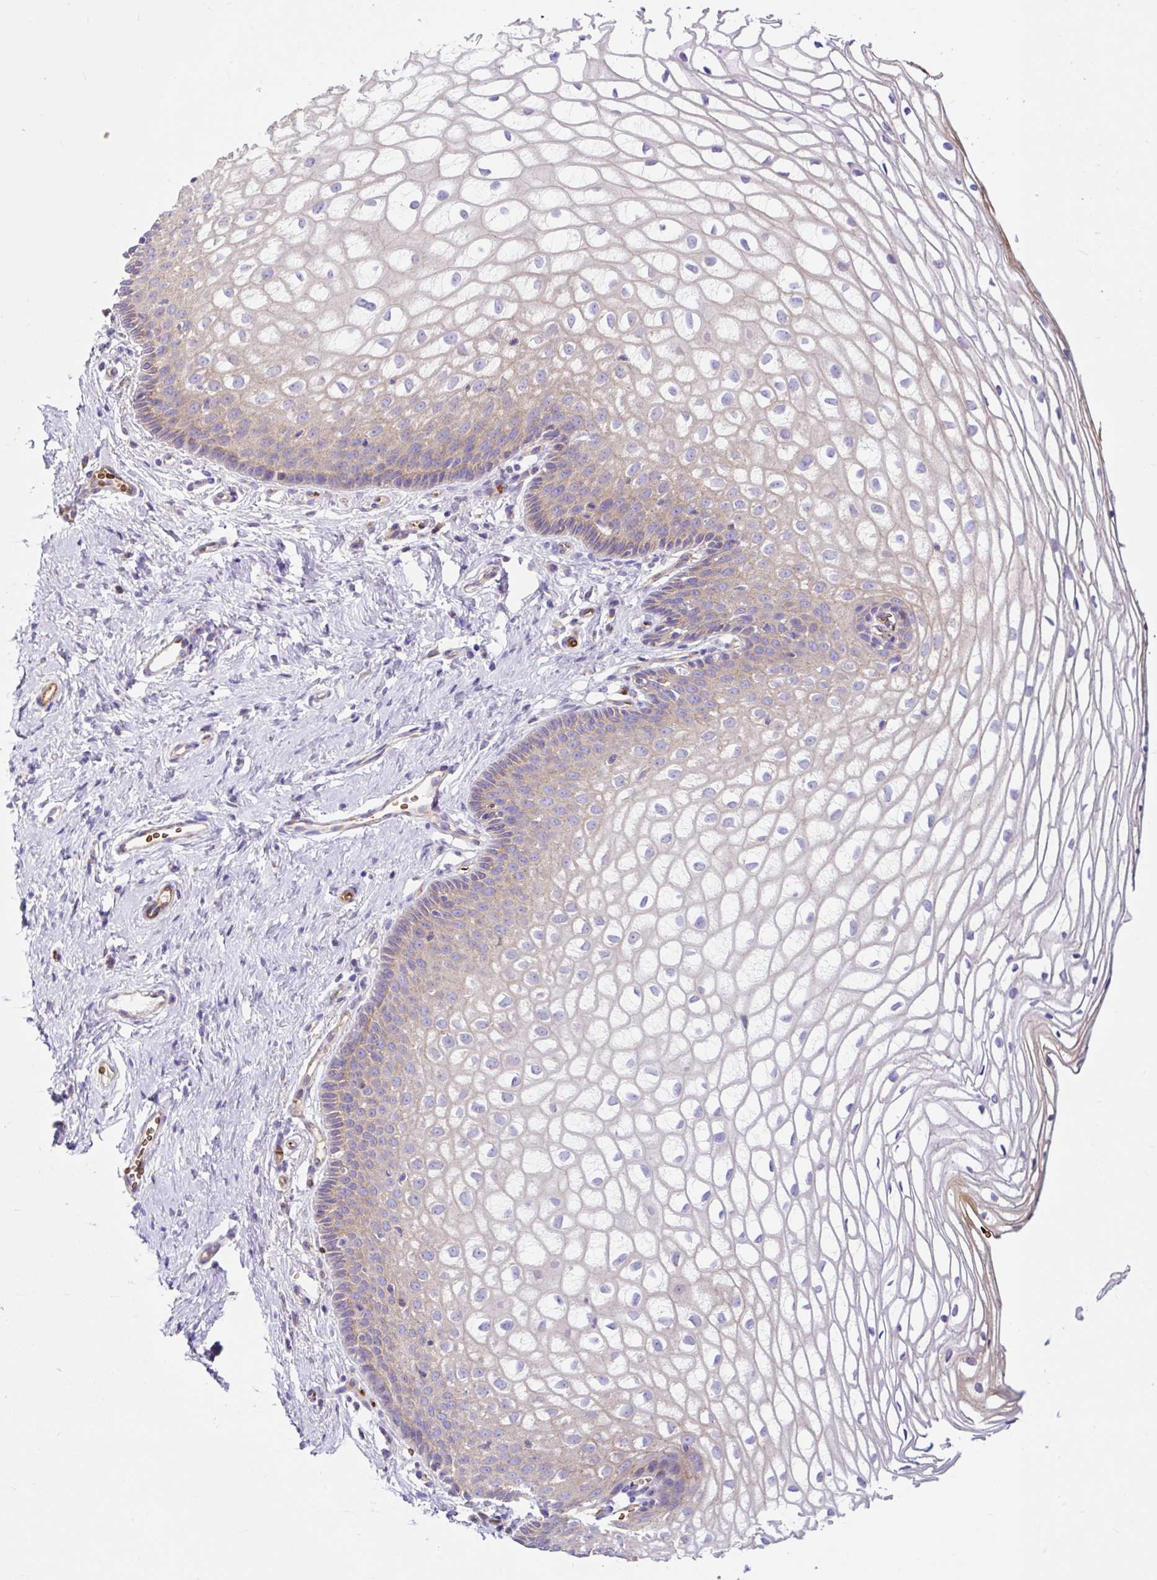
{"staining": {"intensity": "weak", "quantity": "<25%", "location": "cytoplasmic/membranous"}, "tissue": "cervix", "cell_type": "Glandular cells", "image_type": "normal", "snomed": [{"axis": "morphology", "description": "Normal tissue, NOS"}, {"axis": "topography", "description": "Cervix"}], "caption": "DAB immunohistochemical staining of normal cervix demonstrates no significant expression in glandular cells.", "gene": "HIP1R", "patient": {"sex": "female", "age": 36}}